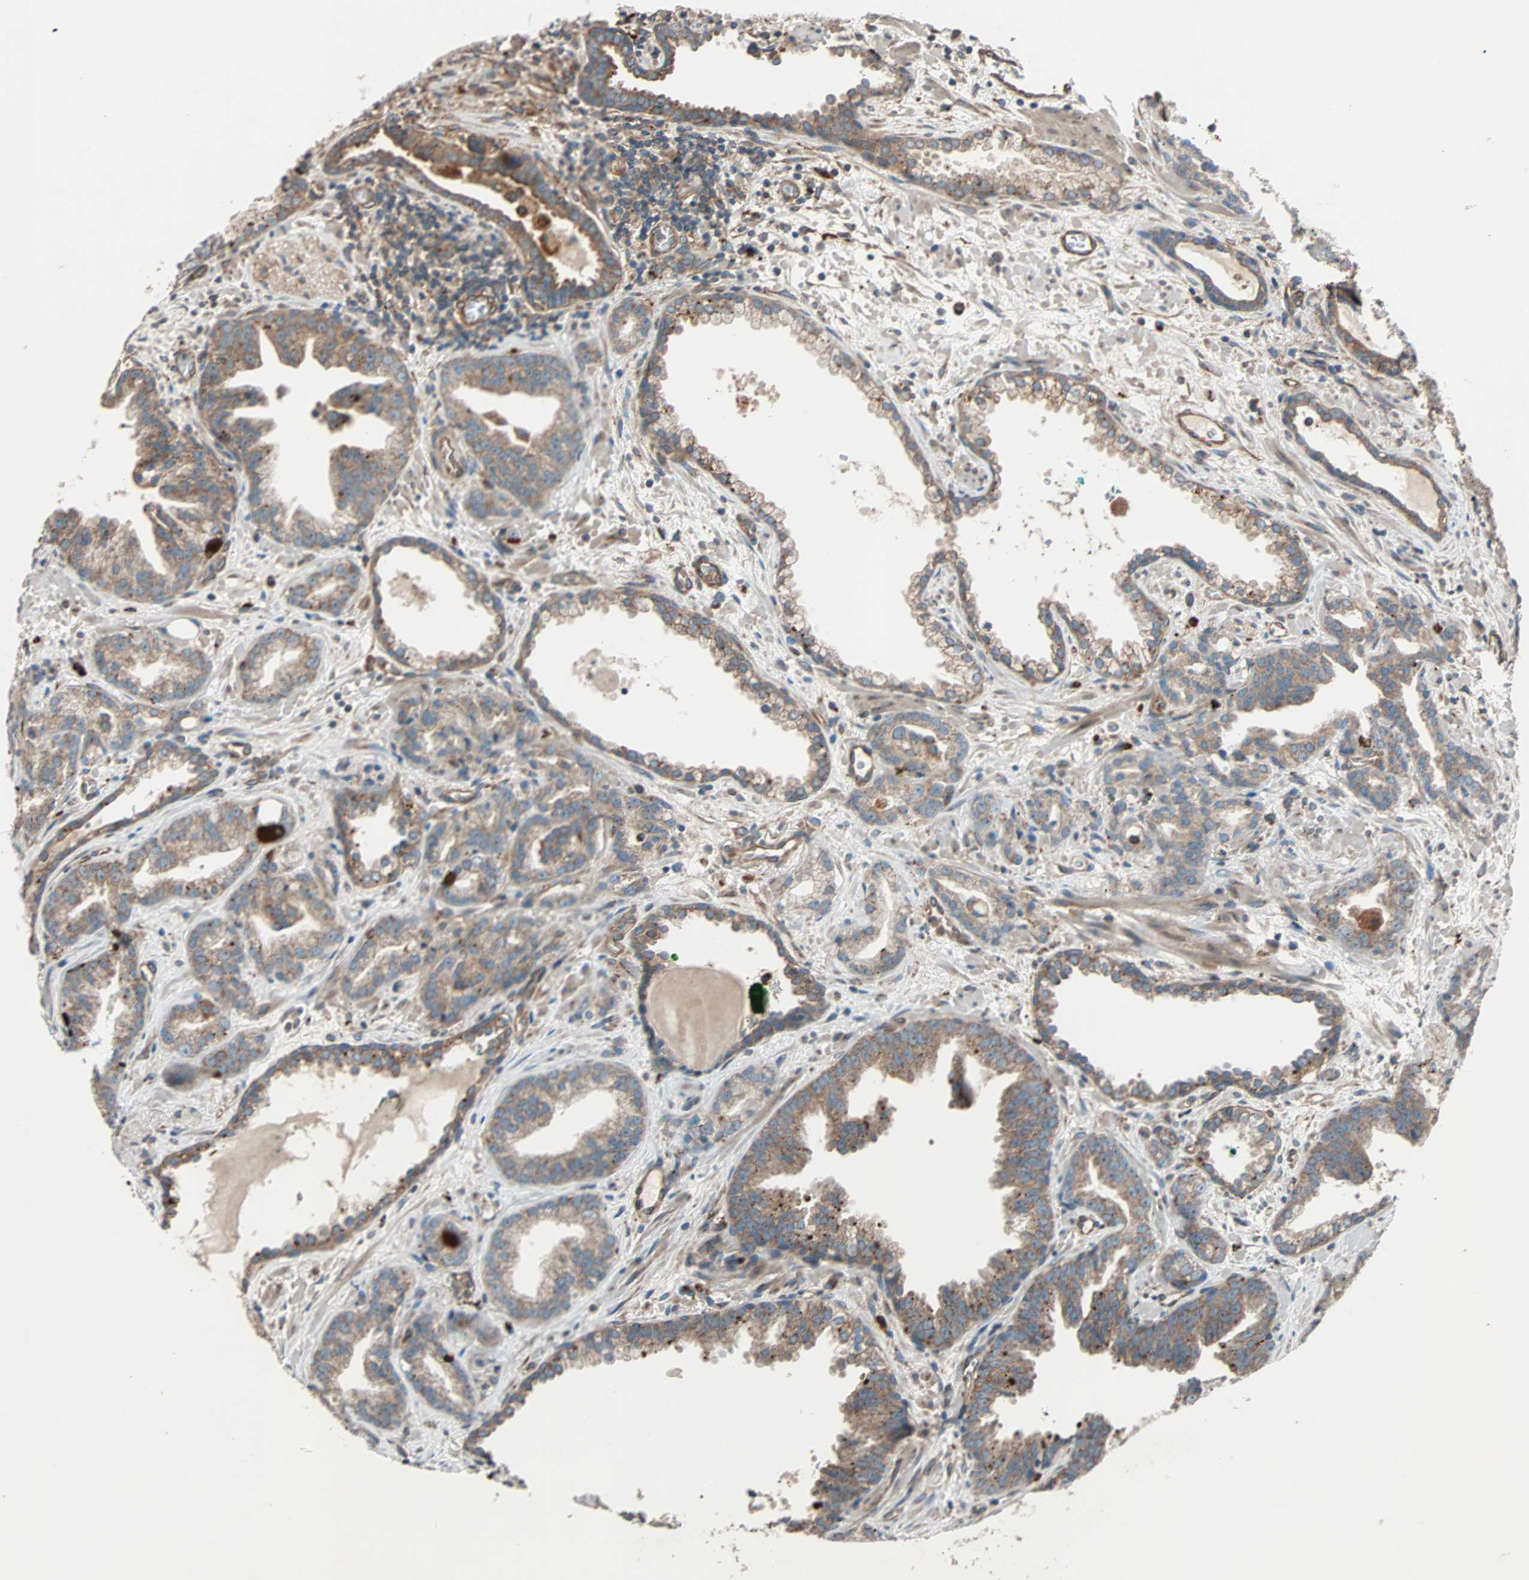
{"staining": {"intensity": "moderate", "quantity": ">75%", "location": "cytoplasmic/membranous"}, "tissue": "prostate cancer", "cell_type": "Tumor cells", "image_type": "cancer", "snomed": [{"axis": "morphology", "description": "Adenocarcinoma, Low grade"}, {"axis": "topography", "description": "Prostate"}], "caption": "IHC image of neoplastic tissue: low-grade adenocarcinoma (prostate) stained using immunohistochemistry reveals medium levels of moderate protein expression localized specifically in the cytoplasmic/membranous of tumor cells, appearing as a cytoplasmic/membranous brown color.", "gene": "PHYH", "patient": {"sex": "male", "age": 63}}